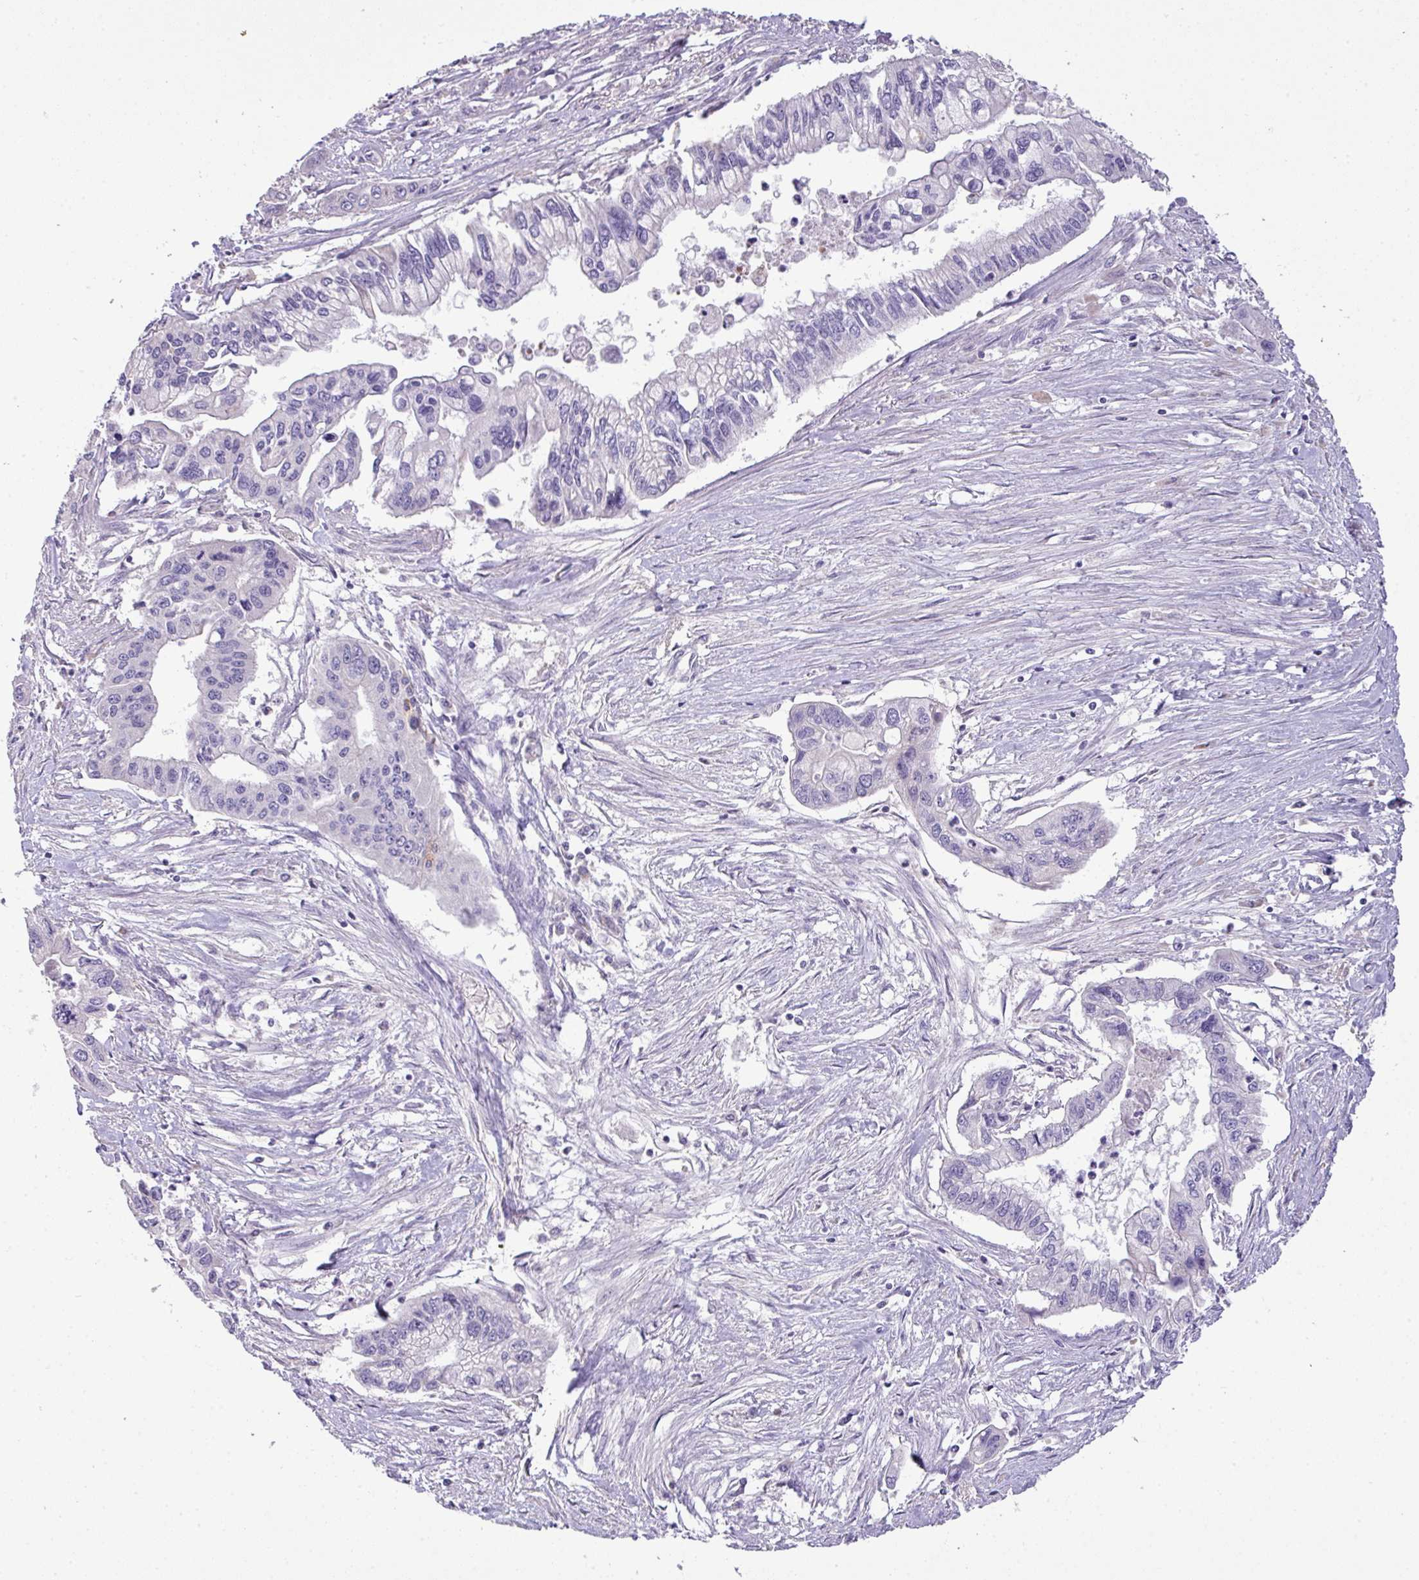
{"staining": {"intensity": "negative", "quantity": "none", "location": "none"}, "tissue": "pancreatic cancer", "cell_type": "Tumor cells", "image_type": "cancer", "snomed": [{"axis": "morphology", "description": "Adenocarcinoma, NOS"}, {"axis": "topography", "description": "Pancreas"}], "caption": "An image of human pancreatic cancer (adenocarcinoma) is negative for staining in tumor cells. (Brightfield microscopy of DAB (3,3'-diaminobenzidine) immunohistochemistry (IHC) at high magnification).", "gene": "OR6C6", "patient": {"sex": "male", "age": 62}}